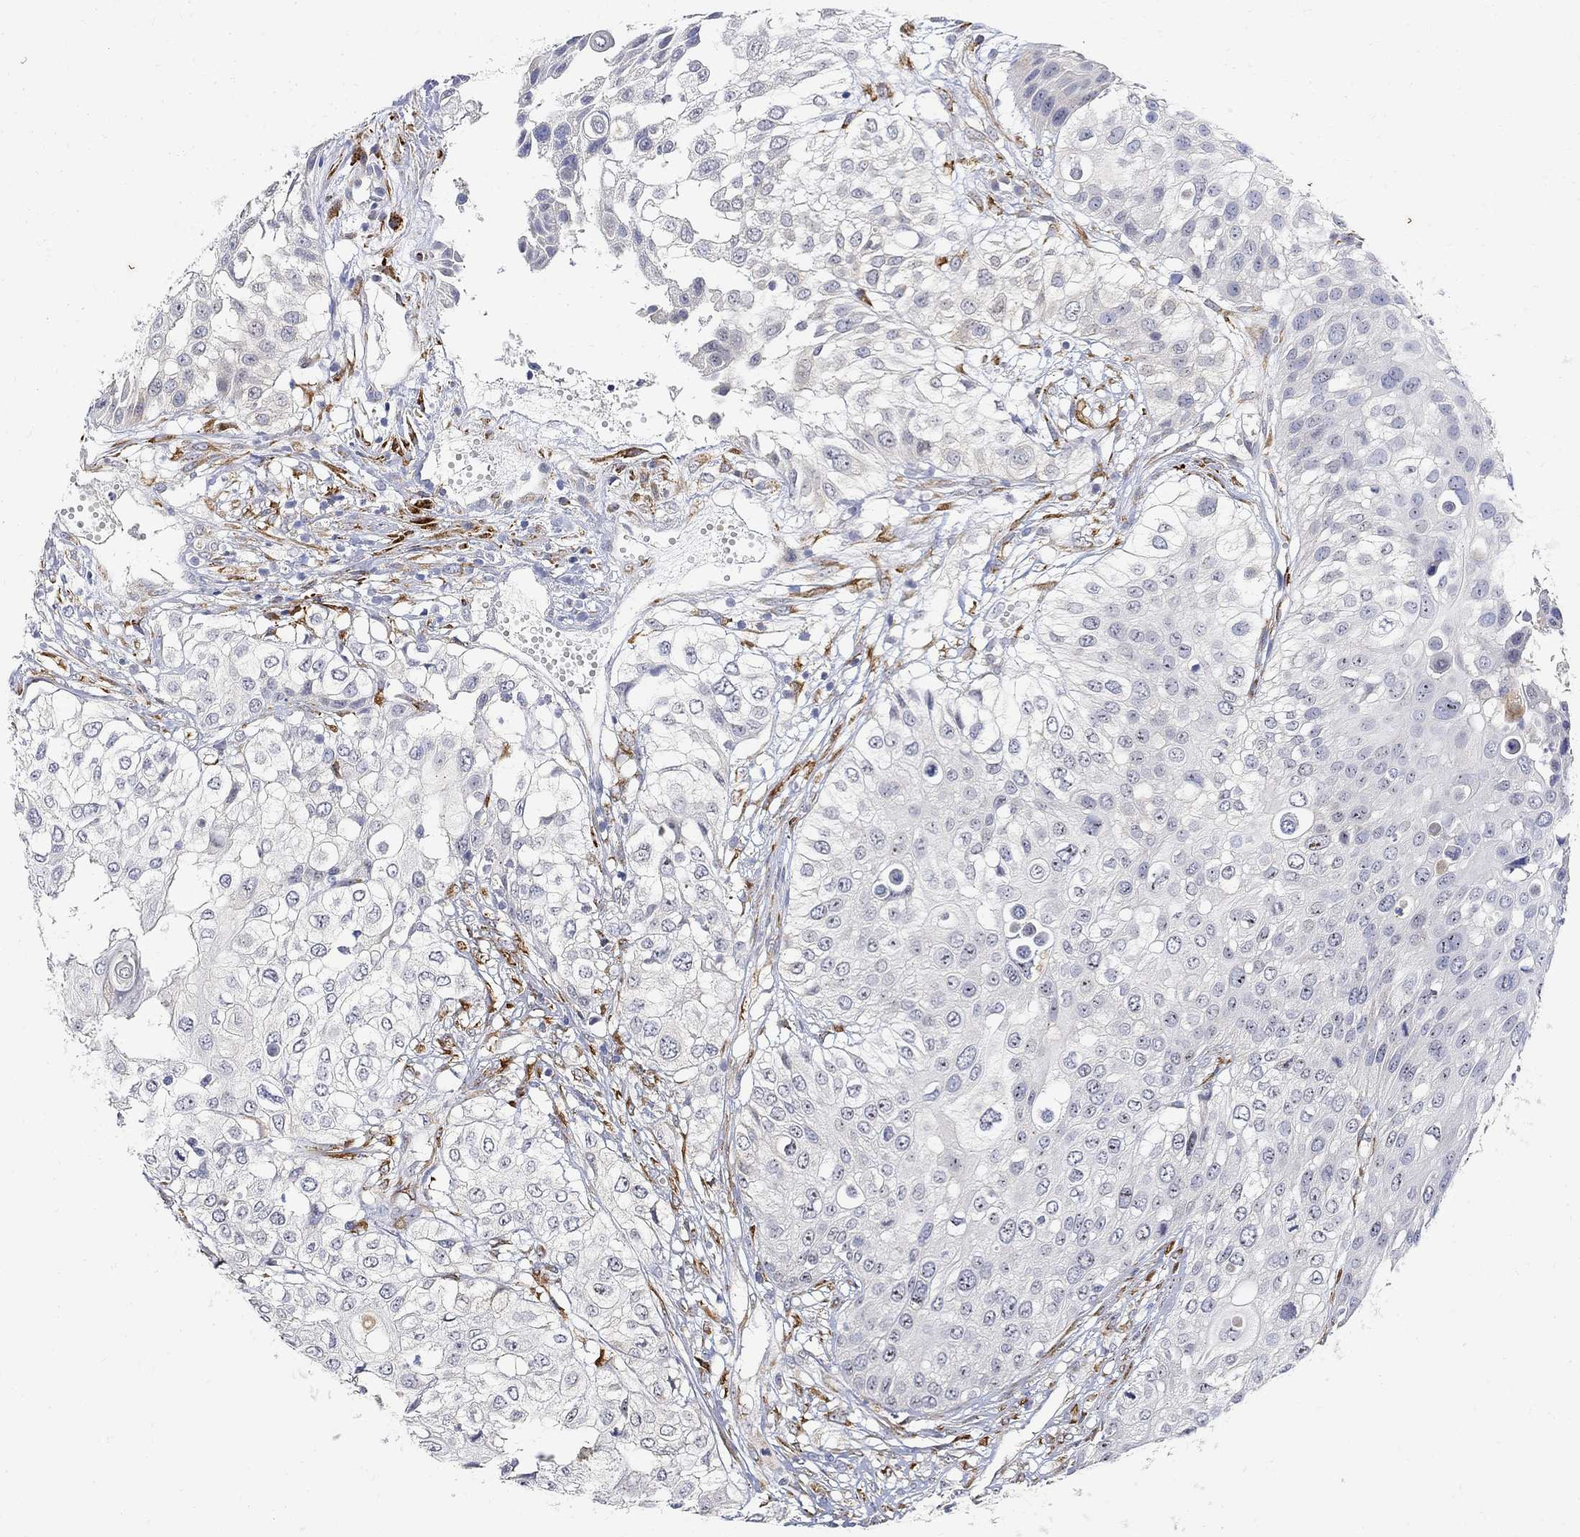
{"staining": {"intensity": "negative", "quantity": "none", "location": "none"}, "tissue": "urothelial cancer", "cell_type": "Tumor cells", "image_type": "cancer", "snomed": [{"axis": "morphology", "description": "Urothelial carcinoma, High grade"}, {"axis": "topography", "description": "Urinary bladder"}], "caption": "Immunohistochemistry of human urothelial cancer shows no staining in tumor cells.", "gene": "FNDC5", "patient": {"sex": "female", "age": 79}}